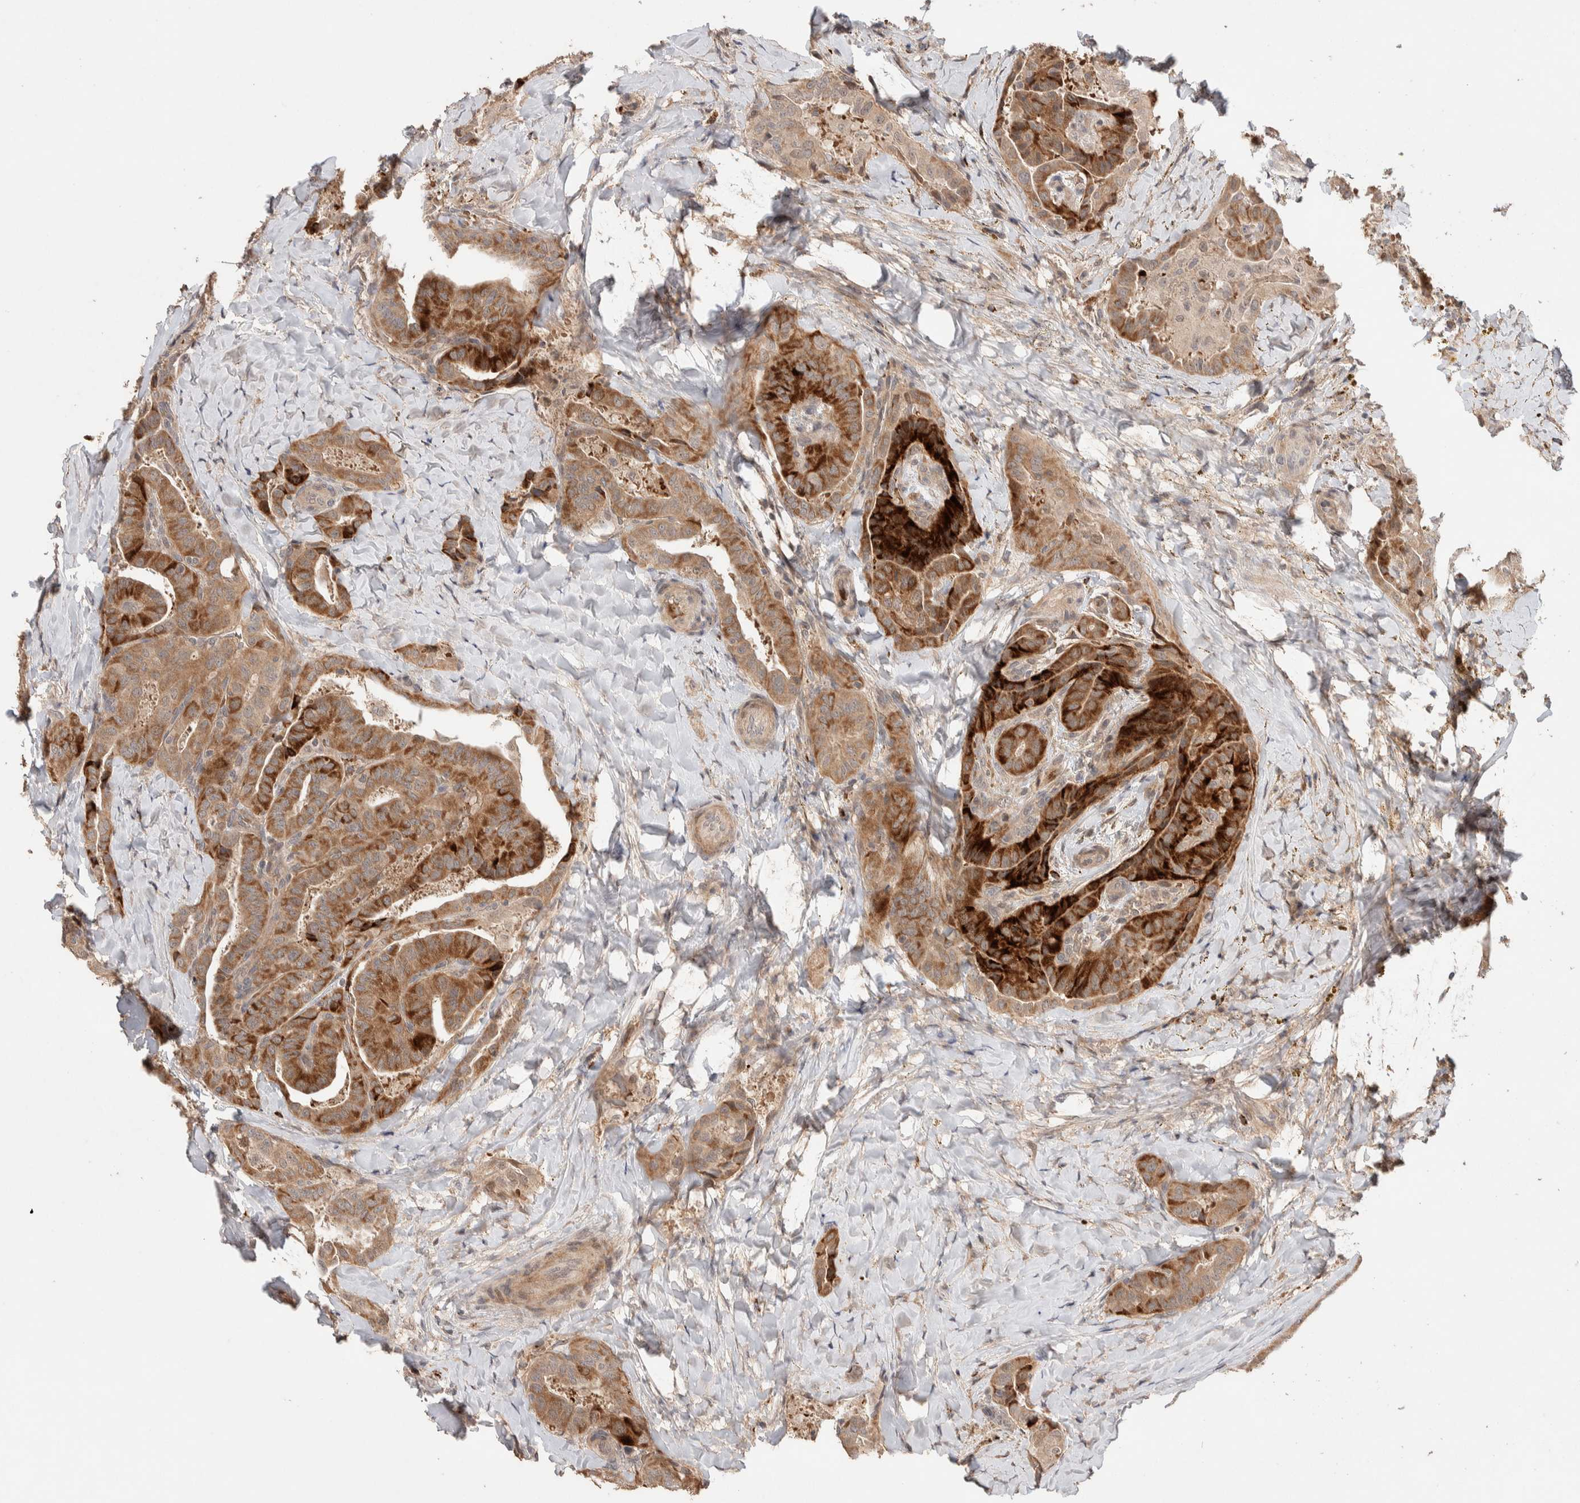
{"staining": {"intensity": "strong", "quantity": ">75%", "location": "cytoplasmic/membranous"}, "tissue": "thyroid cancer", "cell_type": "Tumor cells", "image_type": "cancer", "snomed": [{"axis": "morphology", "description": "Papillary adenocarcinoma, NOS"}, {"axis": "topography", "description": "Thyroid gland"}], "caption": "The histopathology image exhibits immunohistochemical staining of papillary adenocarcinoma (thyroid). There is strong cytoplasmic/membranous expression is appreciated in about >75% of tumor cells.", "gene": "CASK", "patient": {"sex": "male", "age": 77}}